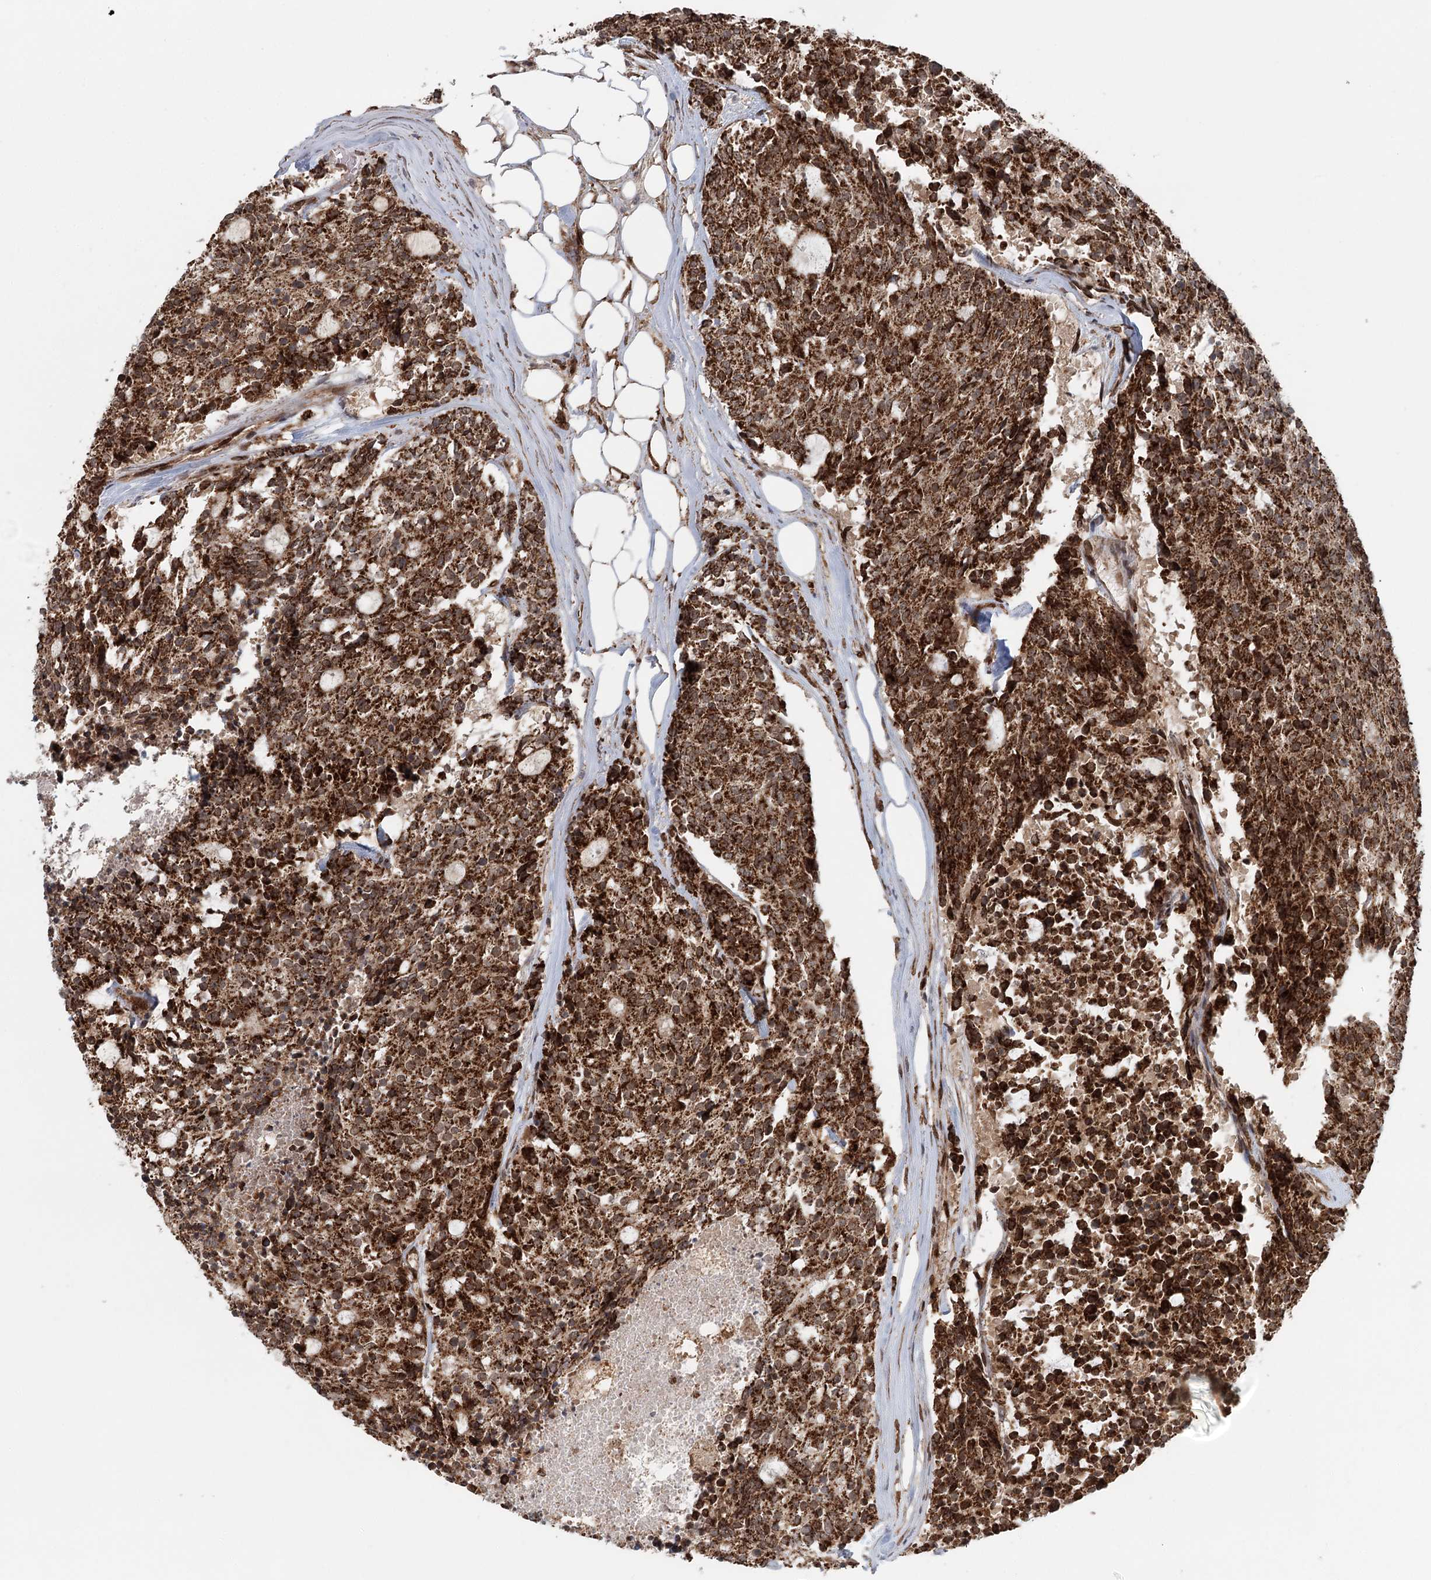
{"staining": {"intensity": "strong", "quantity": ">75%", "location": "cytoplasmic/membranous"}, "tissue": "carcinoid", "cell_type": "Tumor cells", "image_type": "cancer", "snomed": [{"axis": "morphology", "description": "Carcinoid, malignant, NOS"}, {"axis": "topography", "description": "Pancreas"}], "caption": "Carcinoid stained with DAB immunohistochemistry (IHC) reveals high levels of strong cytoplasmic/membranous positivity in about >75% of tumor cells. (IHC, brightfield microscopy, high magnification).", "gene": "BCKDHA", "patient": {"sex": "female", "age": 54}}